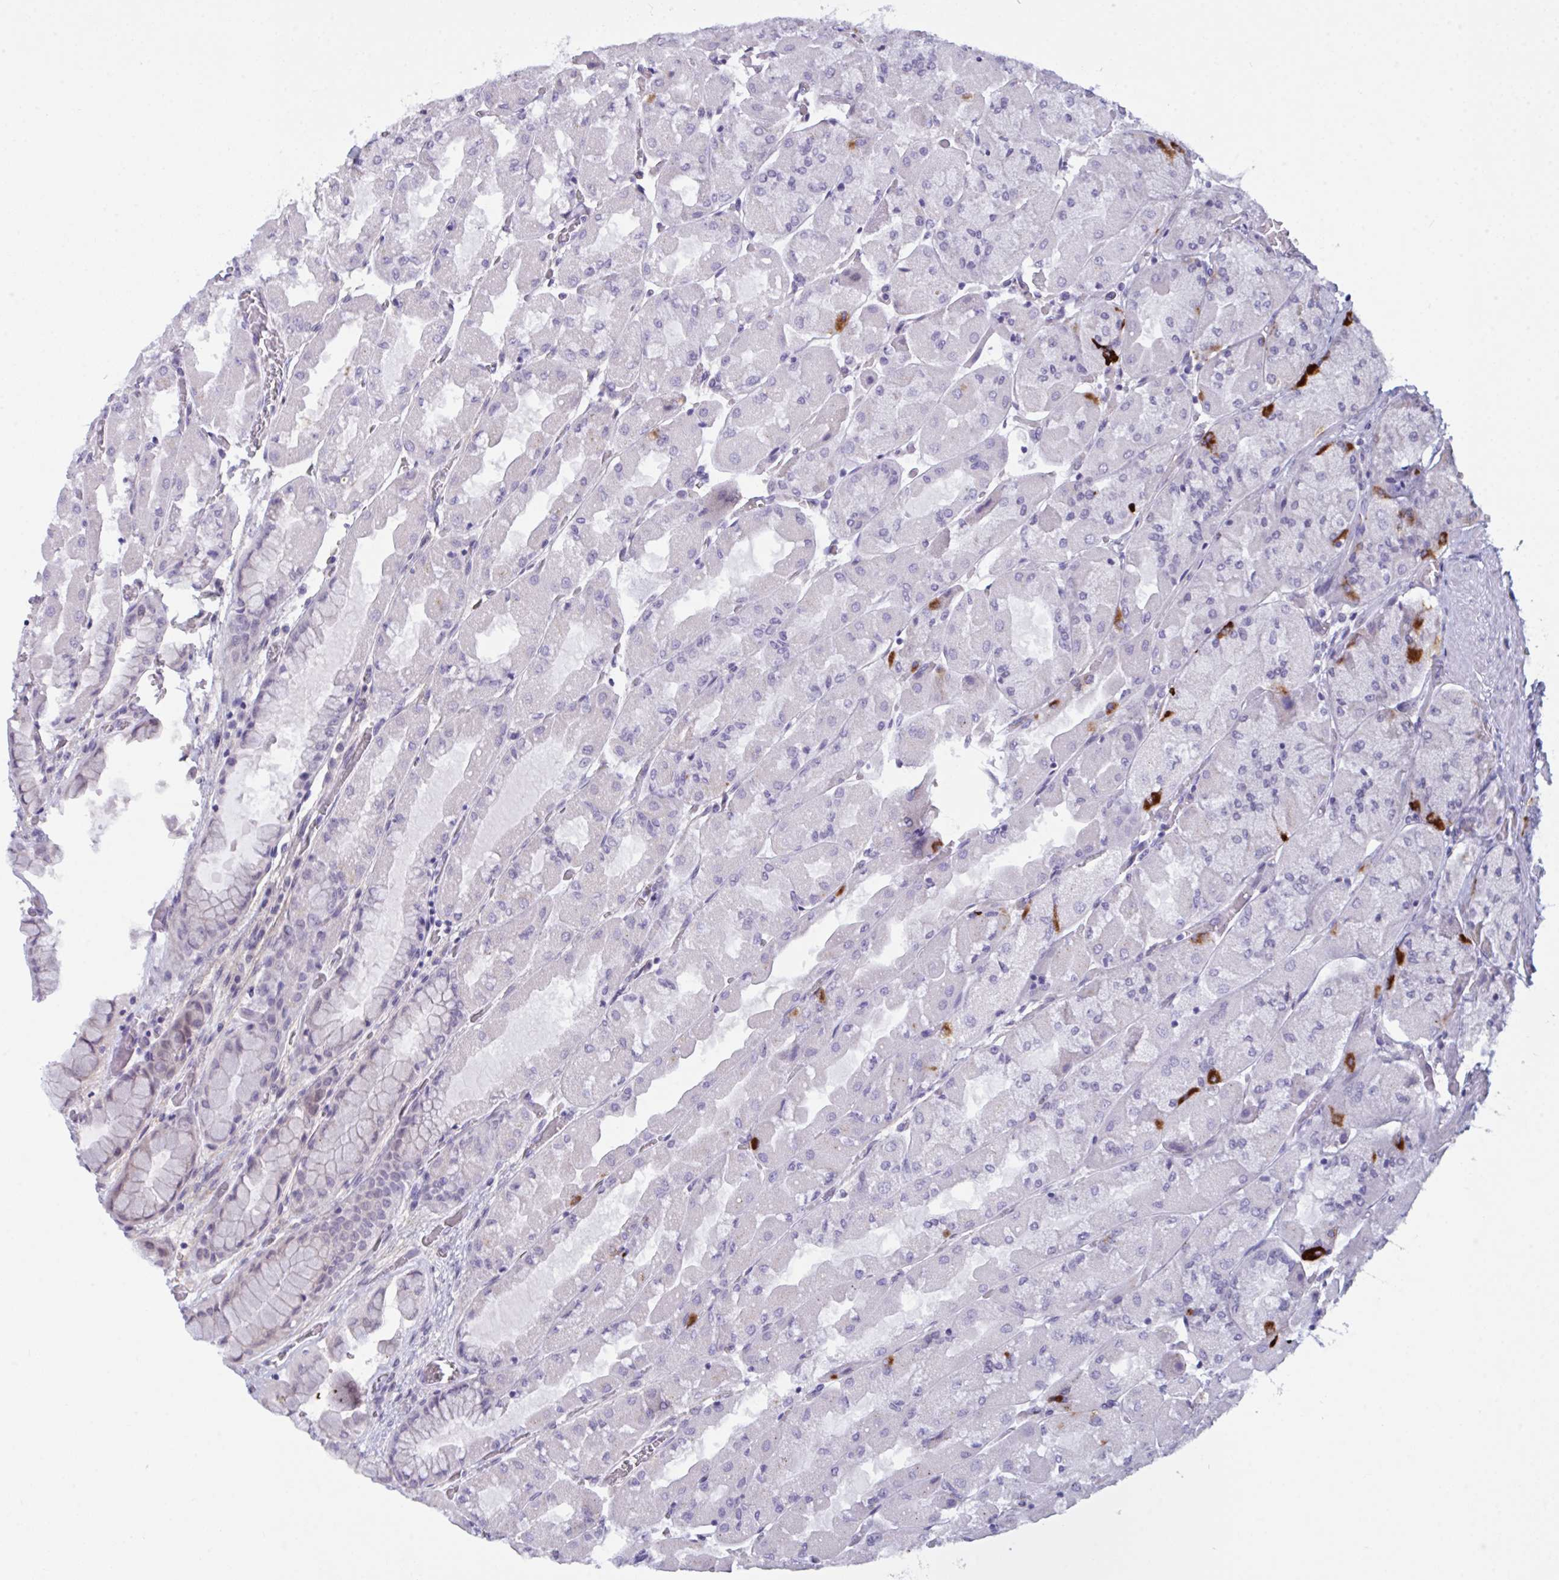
{"staining": {"intensity": "strong", "quantity": "<25%", "location": "cytoplasmic/membranous"}, "tissue": "stomach", "cell_type": "Glandular cells", "image_type": "normal", "snomed": [{"axis": "morphology", "description": "Normal tissue, NOS"}, {"axis": "topography", "description": "Stomach"}], "caption": "Protein staining of unremarkable stomach shows strong cytoplasmic/membranous expression in approximately <25% of glandular cells.", "gene": "TCEAL8", "patient": {"sex": "female", "age": 61}}